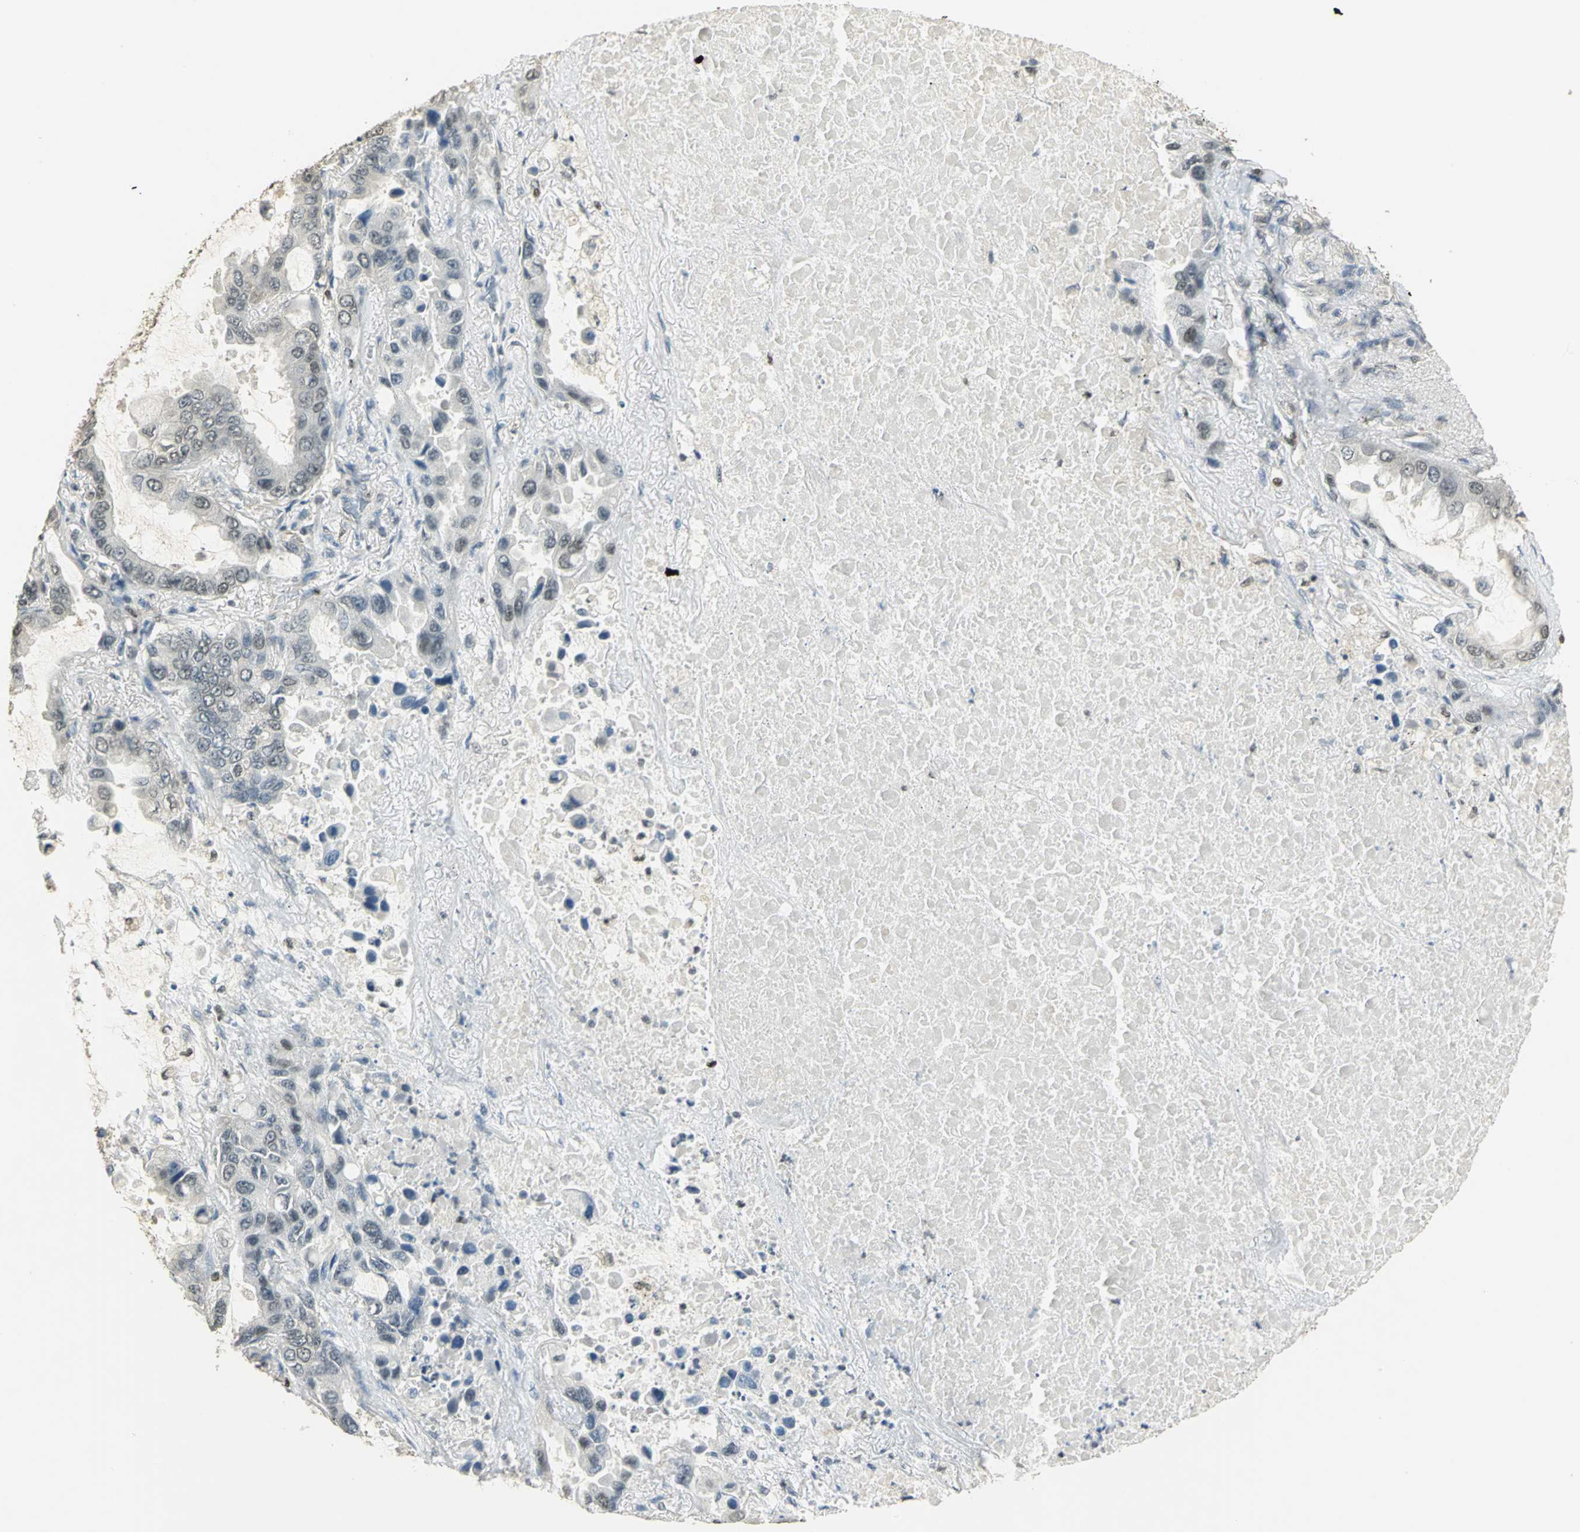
{"staining": {"intensity": "negative", "quantity": "none", "location": "none"}, "tissue": "lung cancer", "cell_type": "Tumor cells", "image_type": "cancer", "snomed": [{"axis": "morphology", "description": "Adenocarcinoma, NOS"}, {"axis": "topography", "description": "Lung"}], "caption": "An immunohistochemistry (IHC) image of lung cancer (adenocarcinoma) is shown. There is no staining in tumor cells of lung cancer (adenocarcinoma). (IHC, brightfield microscopy, high magnification).", "gene": "ELF1", "patient": {"sex": "male", "age": 64}}